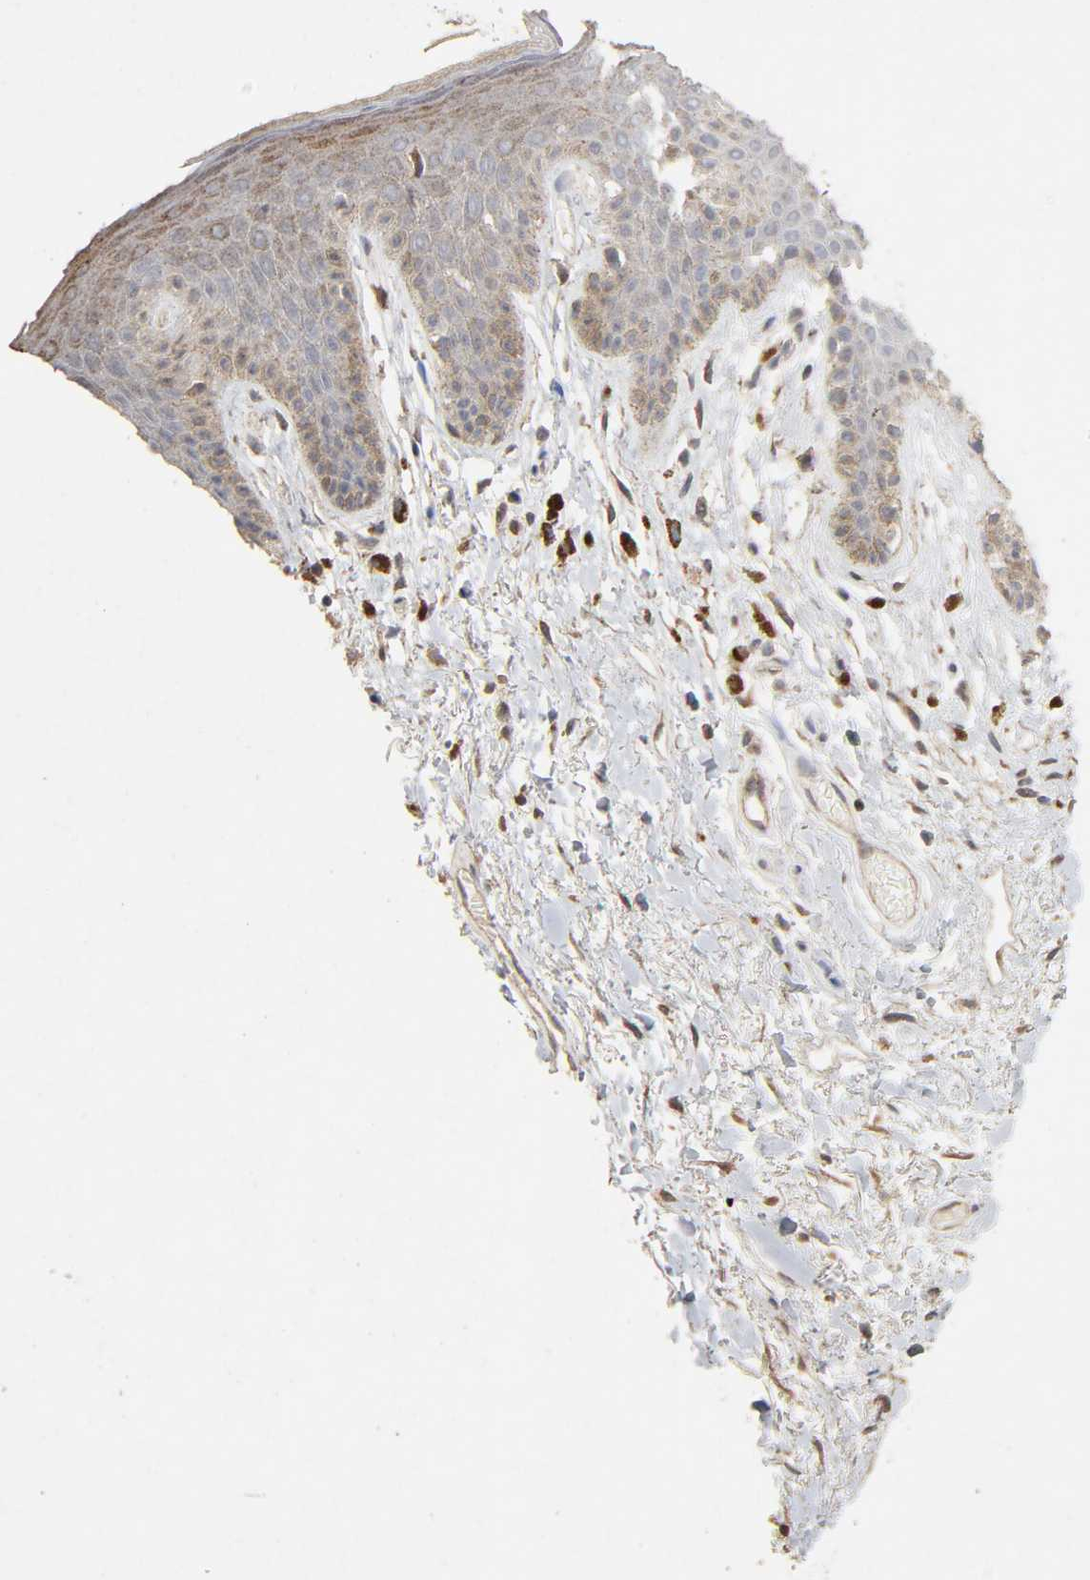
{"staining": {"intensity": "weak", "quantity": ">75%", "location": "cytoplasmic/membranous"}, "tissue": "skin", "cell_type": "Epidermal cells", "image_type": "normal", "snomed": [{"axis": "morphology", "description": "Normal tissue, NOS"}, {"axis": "topography", "description": "Anal"}], "caption": "Immunohistochemical staining of normal human skin demonstrates low levels of weak cytoplasmic/membranous staining in about >75% of epidermal cells. (Stains: DAB in brown, nuclei in blue, Microscopy: brightfield microscopy at high magnification).", "gene": "CDK6", "patient": {"sex": "male", "age": 74}}